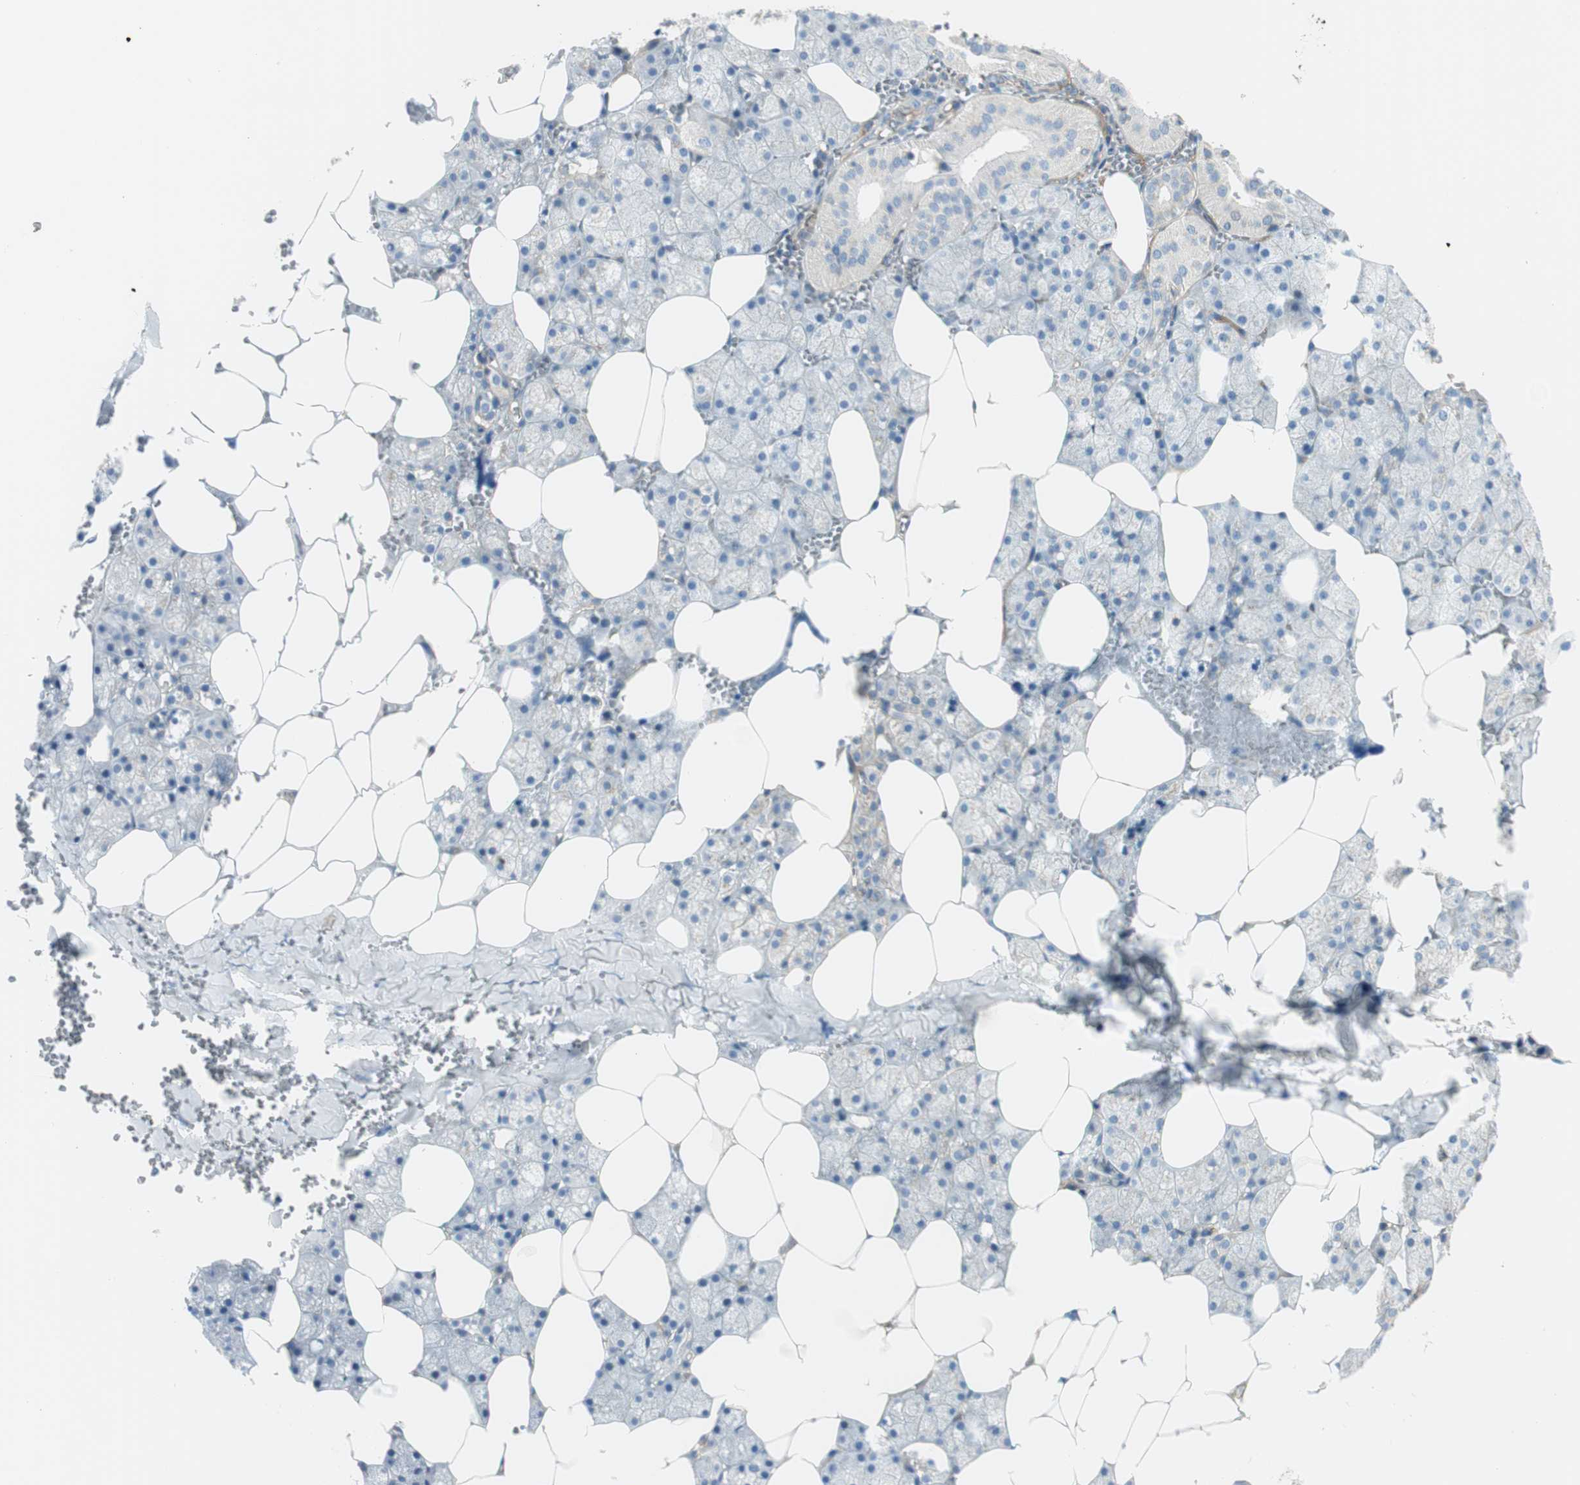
{"staining": {"intensity": "weak", "quantity": "<25%", "location": "cytoplasmic/membranous"}, "tissue": "salivary gland", "cell_type": "Glandular cells", "image_type": "normal", "snomed": [{"axis": "morphology", "description": "Normal tissue, NOS"}, {"axis": "topography", "description": "Salivary gland"}], "caption": "High power microscopy micrograph of an immunohistochemistry (IHC) histopathology image of benign salivary gland, revealing no significant expression in glandular cells.", "gene": "BTN3A3", "patient": {"sex": "male", "age": 62}}